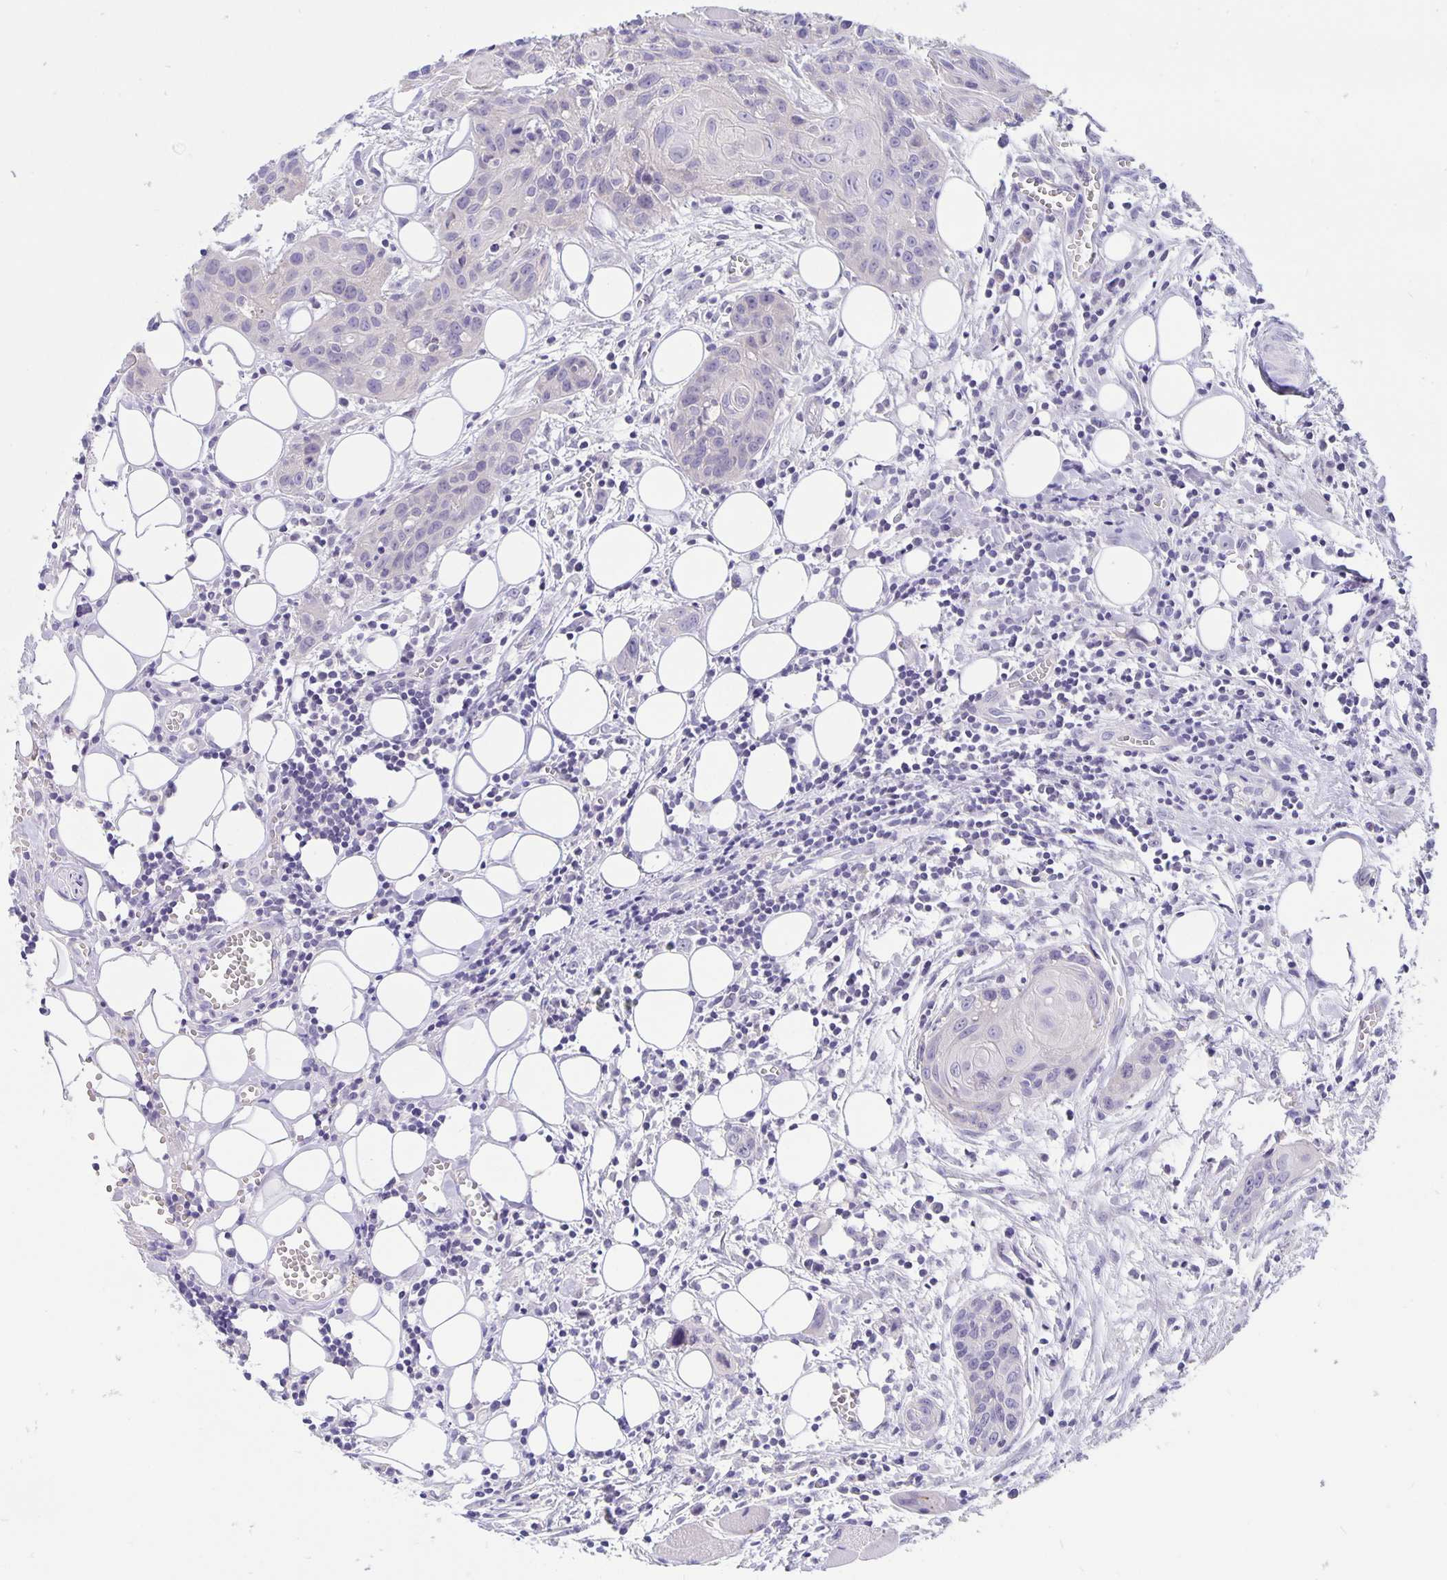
{"staining": {"intensity": "negative", "quantity": "none", "location": "none"}, "tissue": "head and neck cancer", "cell_type": "Tumor cells", "image_type": "cancer", "snomed": [{"axis": "morphology", "description": "Squamous cell carcinoma, NOS"}, {"axis": "topography", "description": "Oral tissue"}, {"axis": "topography", "description": "Head-Neck"}], "caption": "Immunohistochemistry (IHC) image of human head and neck cancer (squamous cell carcinoma) stained for a protein (brown), which exhibits no expression in tumor cells.", "gene": "ERMN", "patient": {"sex": "male", "age": 58}}